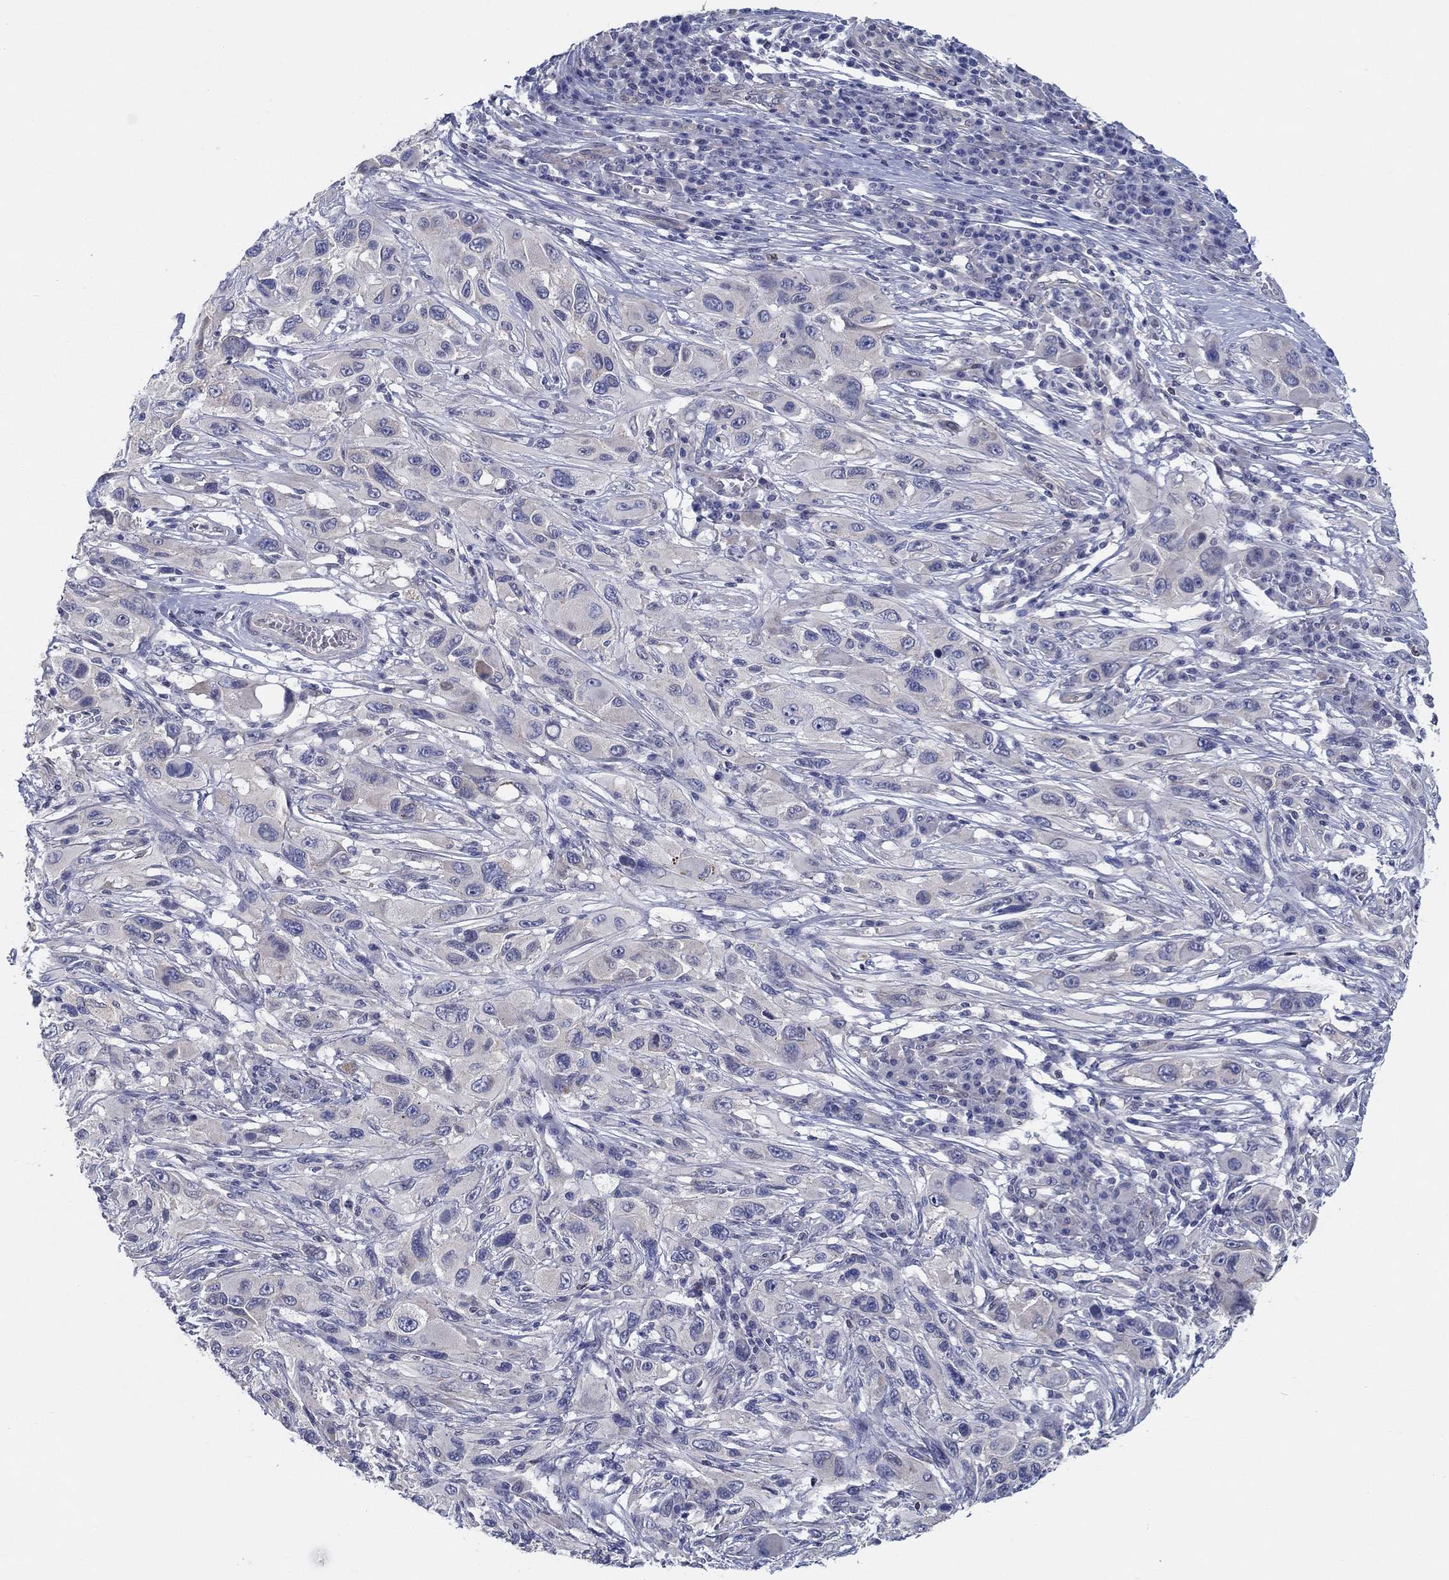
{"staining": {"intensity": "negative", "quantity": "none", "location": "none"}, "tissue": "melanoma", "cell_type": "Tumor cells", "image_type": "cancer", "snomed": [{"axis": "morphology", "description": "Malignant melanoma, NOS"}, {"axis": "topography", "description": "Skin"}], "caption": "Photomicrograph shows no significant protein positivity in tumor cells of malignant melanoma.", "gene": "ERMP1", "patient": {"sex": "male", "age": 53}}